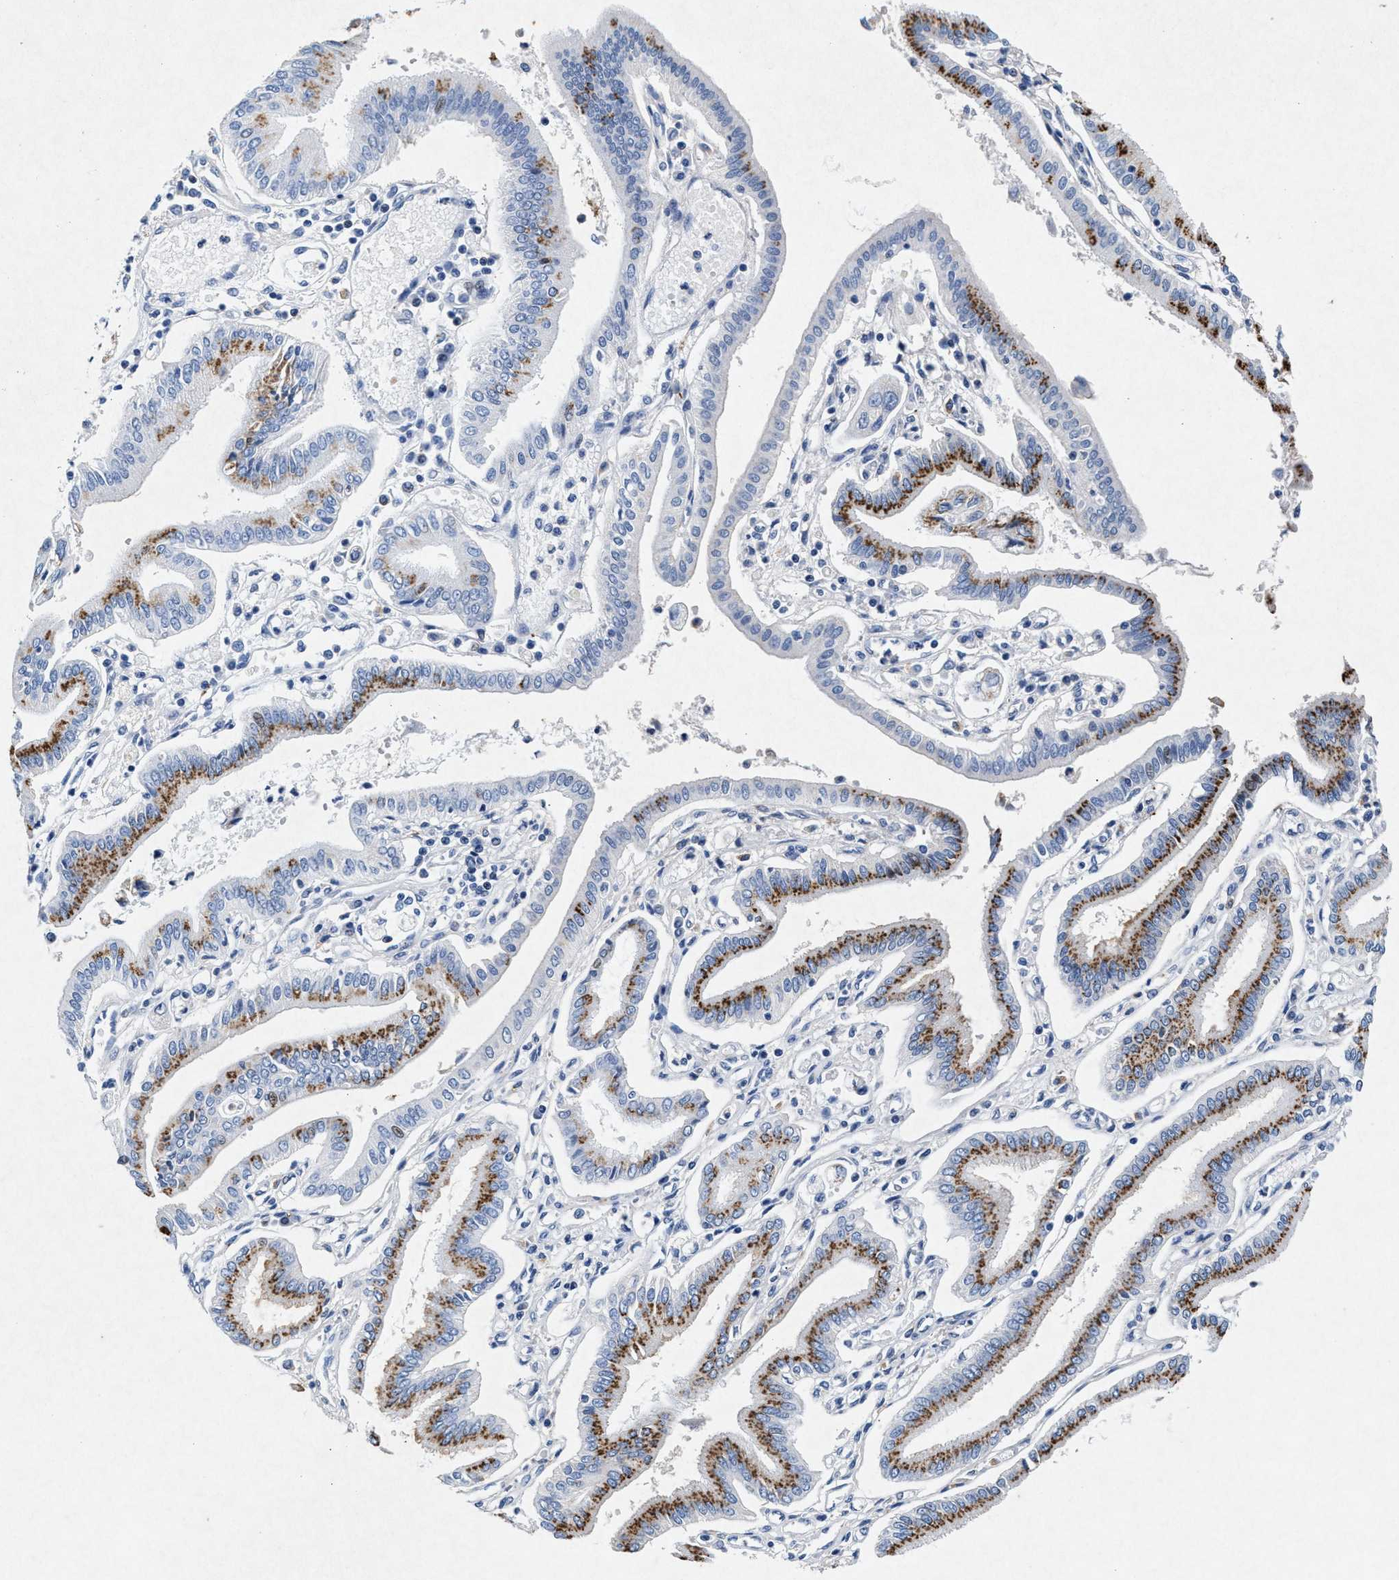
{"staining": {"intensity": "moderate", "quantity": ">75%", "location": "cytoplasmic/membranous"}, "tissue": "pancreatic cancer", "cell_type": "Tumor cells", "image_type": "cancer", "snomed": [{"axis": "morphology", "description": "Adenocarcinoma, NOS"}, {"axis": "topography", "description": "Pancreas"}], "caption": "Immunohistochemical staining of adenocarcinoma (pancreatic) shows medium levels of moderate cytoplasmic/membranous positivity in about >75% of tumor cells.", "gene": "MAP6", "patient": {"sex": "male", "age": 56}}